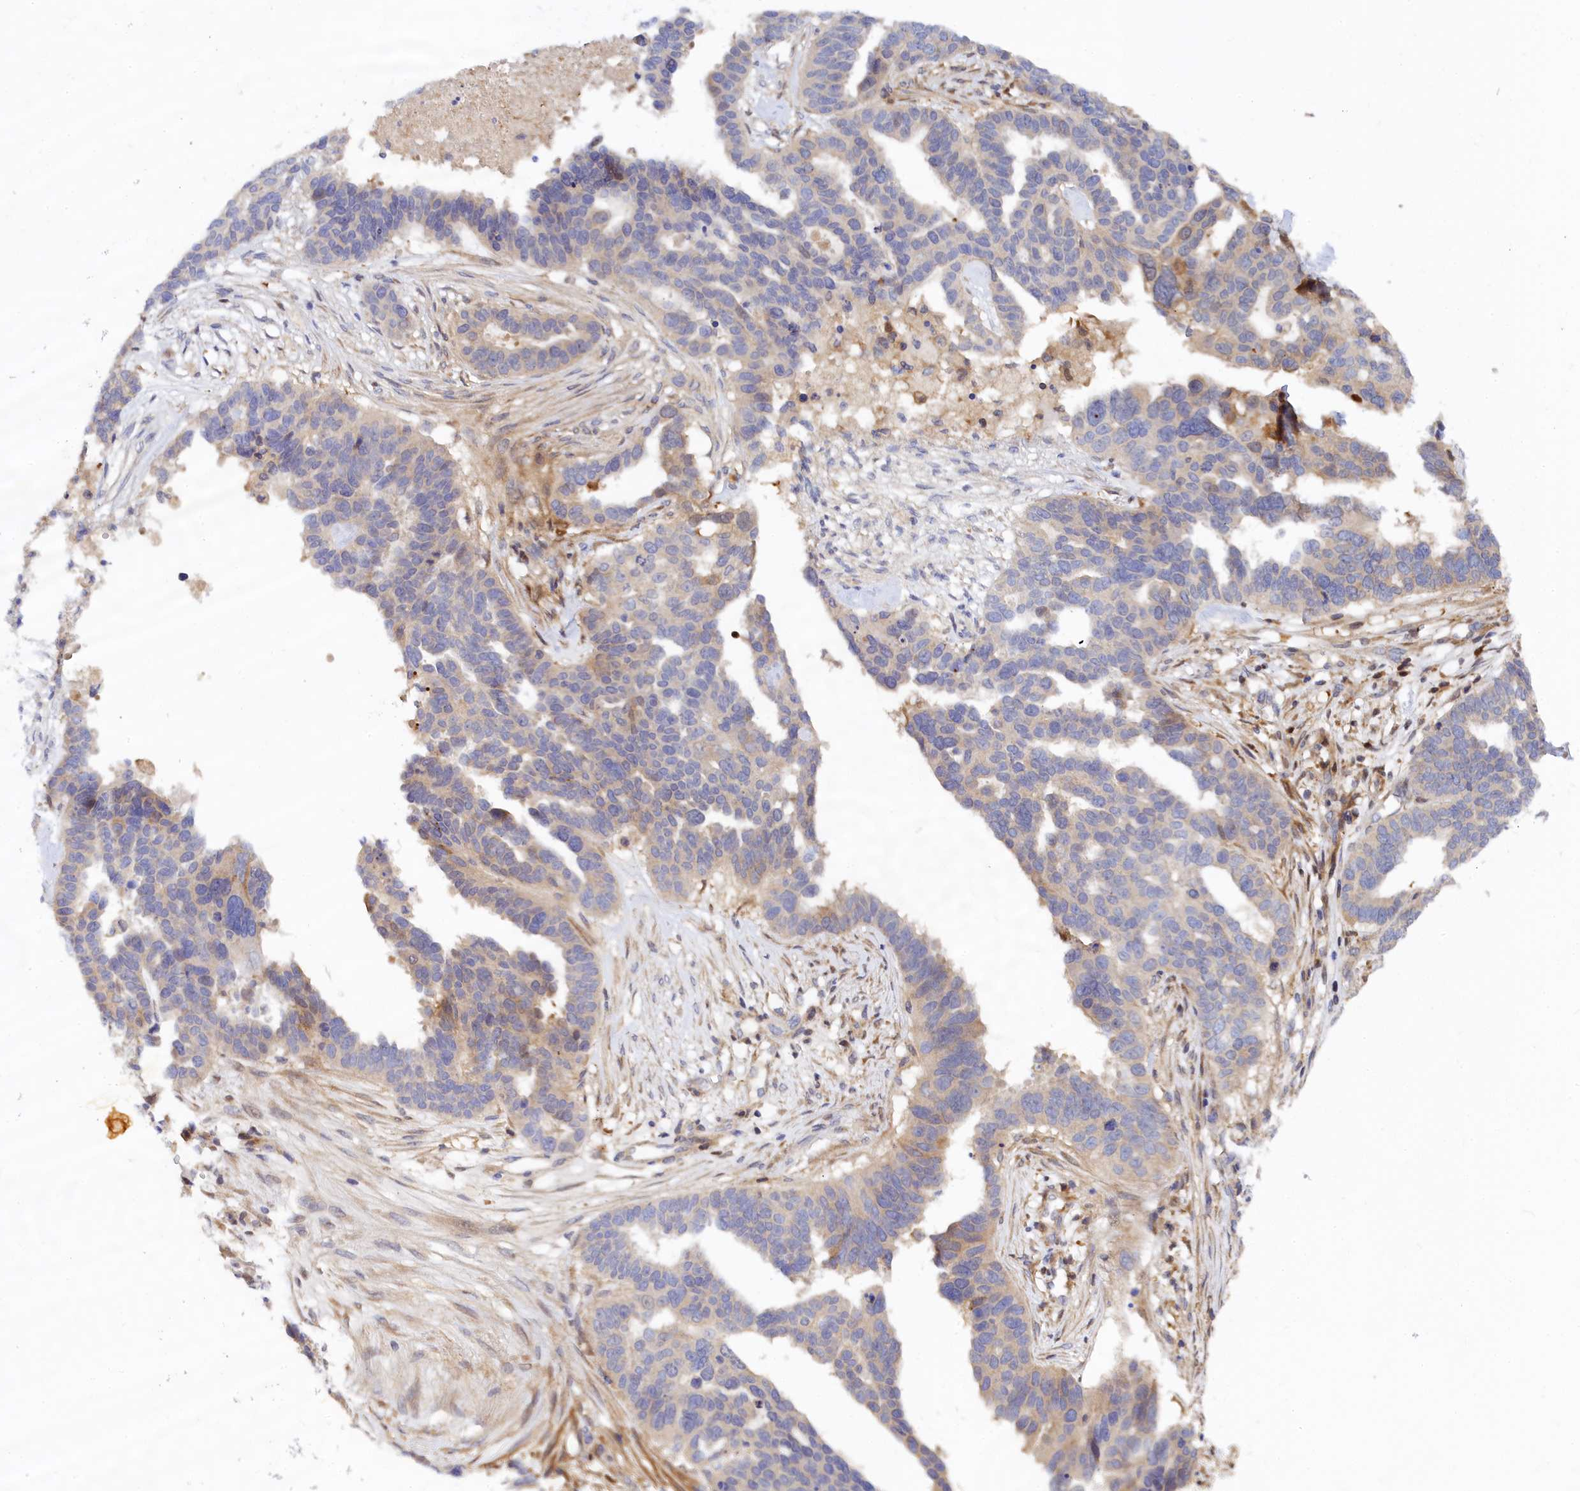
{"staining": {"intensity": "weak", "quantity": "<25%", "location": "cytoplasmic/membranous"}, "tissue": "ovarian cancer", "cell_type": "Tumor cells", "image_type": "cancer", "snomed": [{"axis": "morphology", "description": "Cystadenocarcinoma, serous, NOS"}, {"axis": "topography", "description": "Ovary"}], "caption": "An image of ovarian serous cystadenocarcinoma stained for a protein displays no brown staining in tumor cells.", "gene": "SPATA5L1", "patient": {"sex": "female", "age": 59}}